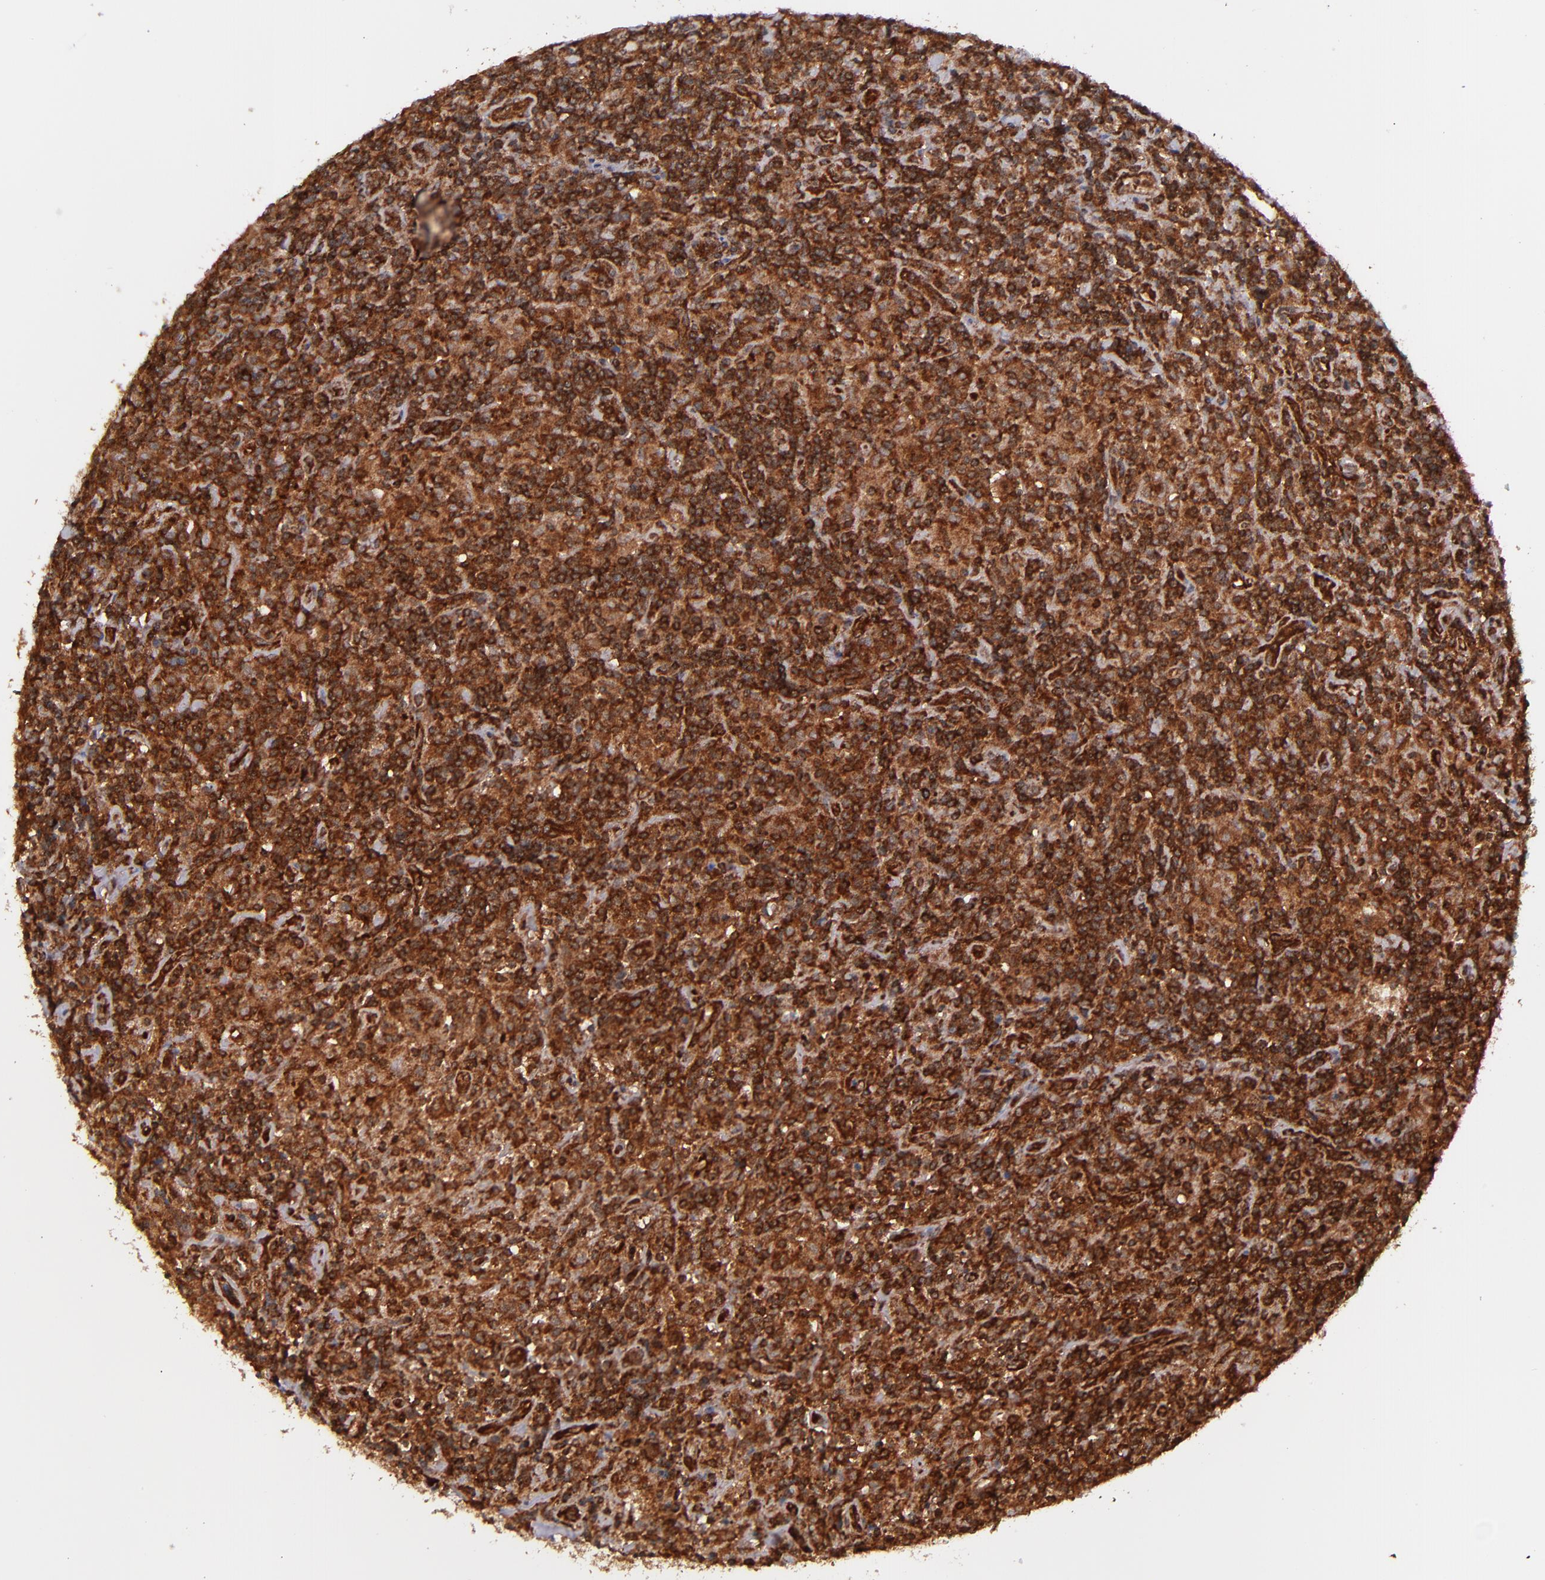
{"staining": {"intensity": "strong", "quantity": ">75%", "location": "cytoplasmic/membranous"}, "tissue": "lymphoma", "cell_type": "Tumor cells", "image_type": "cancer", "snomed": [{"axis": "morphology", "description": "Hodgkin's disease, NOS"}, {"axis": "topography", "description": "Lymph node"}], "caption": "A high-resolution photomicrograph shows IHC staining of Hodgkin's disease, which demonstrates strong cytoplasmic/membranous staining in approximately >75% of tumor cells. (DAB = brown stain, brightfield microscopy at high magnification).", "gene": "STX8", "patient": {"sex": "male", "age": 65}}